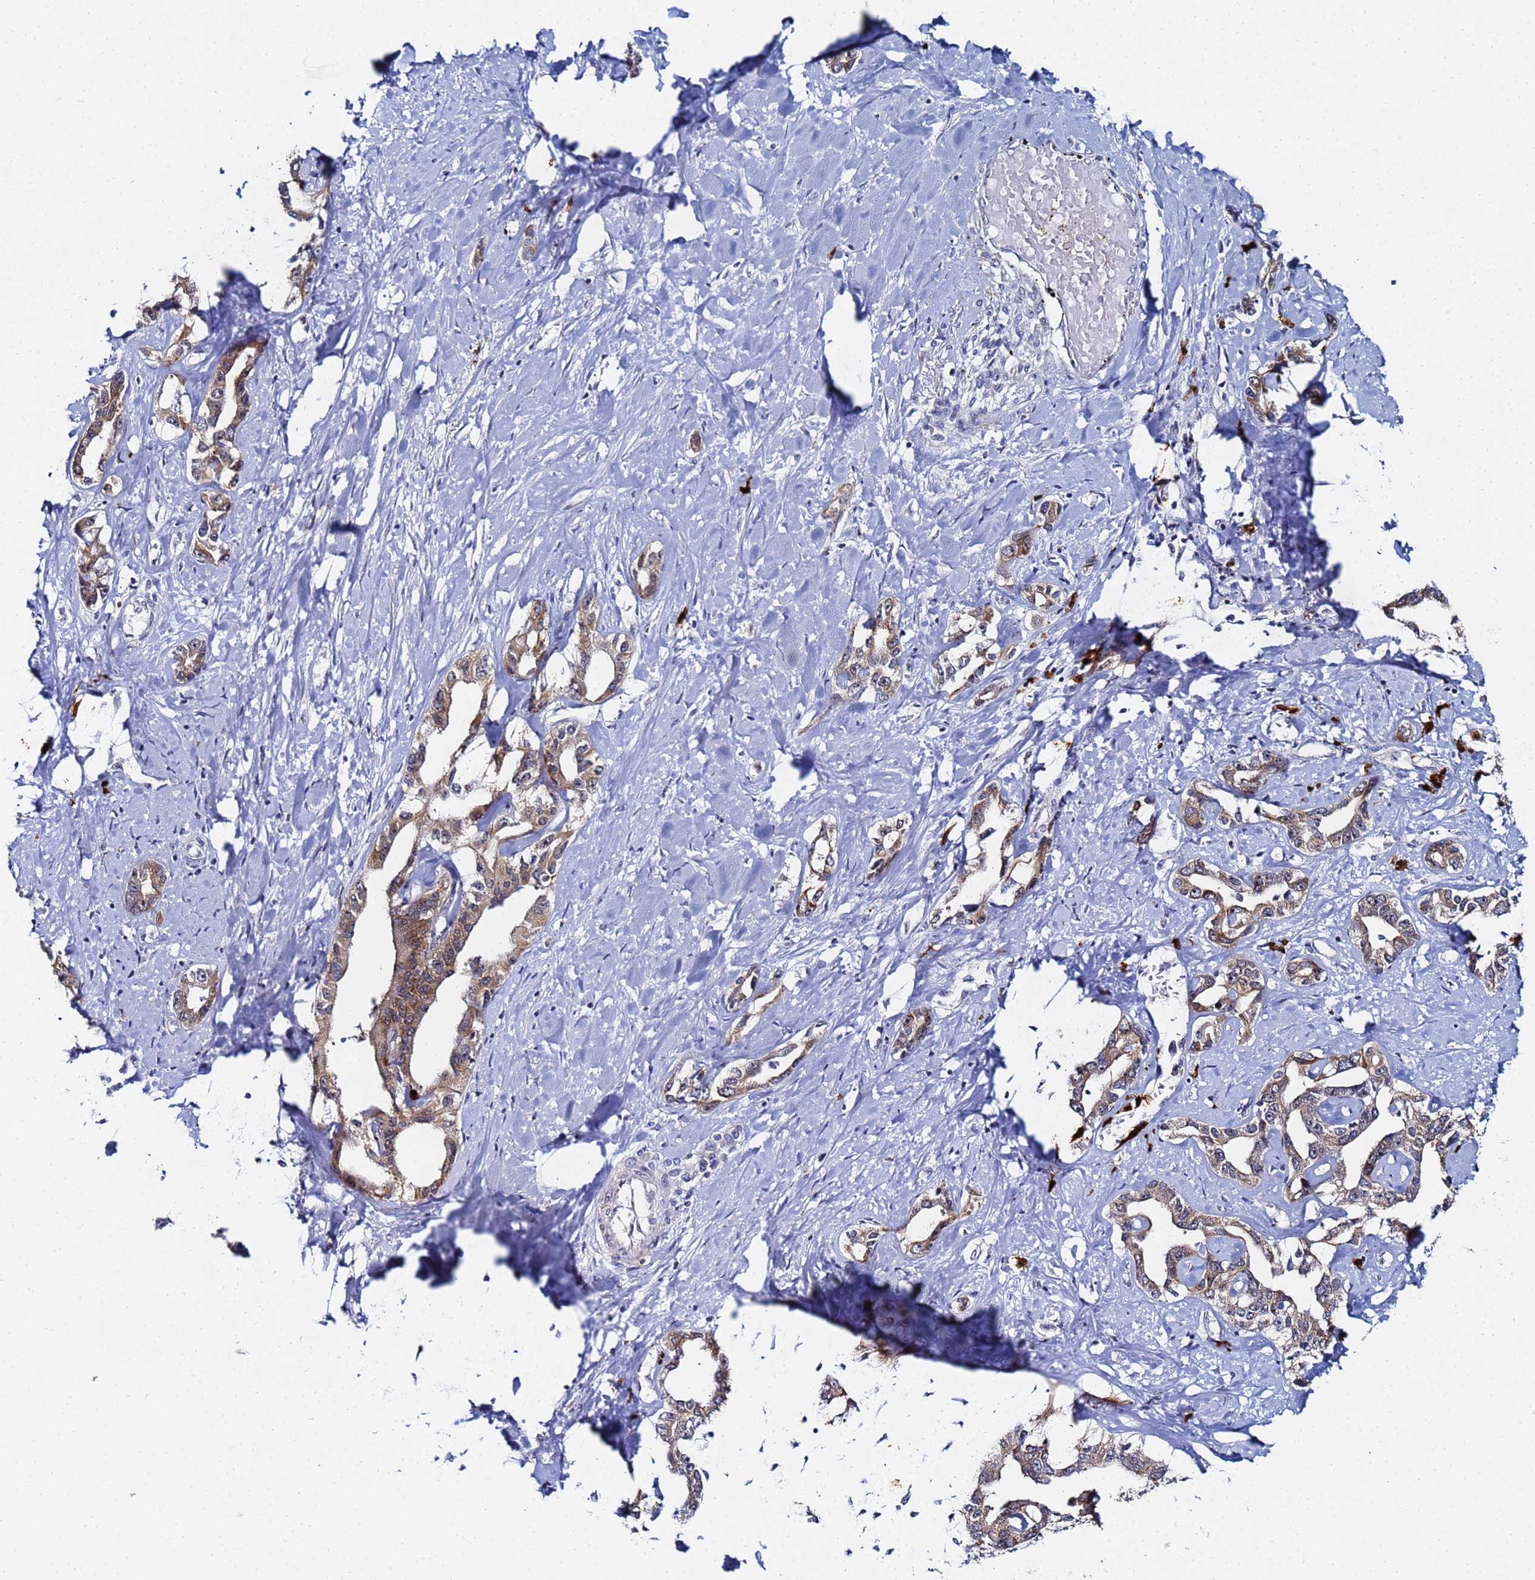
{"staining": {"intensity": "moderate", "quantity": ">75%", "location": "cytoplasmic/membranous"}, "tissue": "liver cancer", "cell_type": "Tumor cells", "image_type": "cancer", "snomed": [{"axis": "morphology", "description": "Cholangiocarcinoma"}, {"axis": "topography", "description": "Liver"}], "caption": "Moderate cytoplasmic/membranous staining for a protein is identified in about >75% of tumor cells of liver cancer (cholangiocarcinoma) using immunohistochemistry (IHC).", "gene": "MTCL1", "patient": {"sex": "male", "age": 59}}